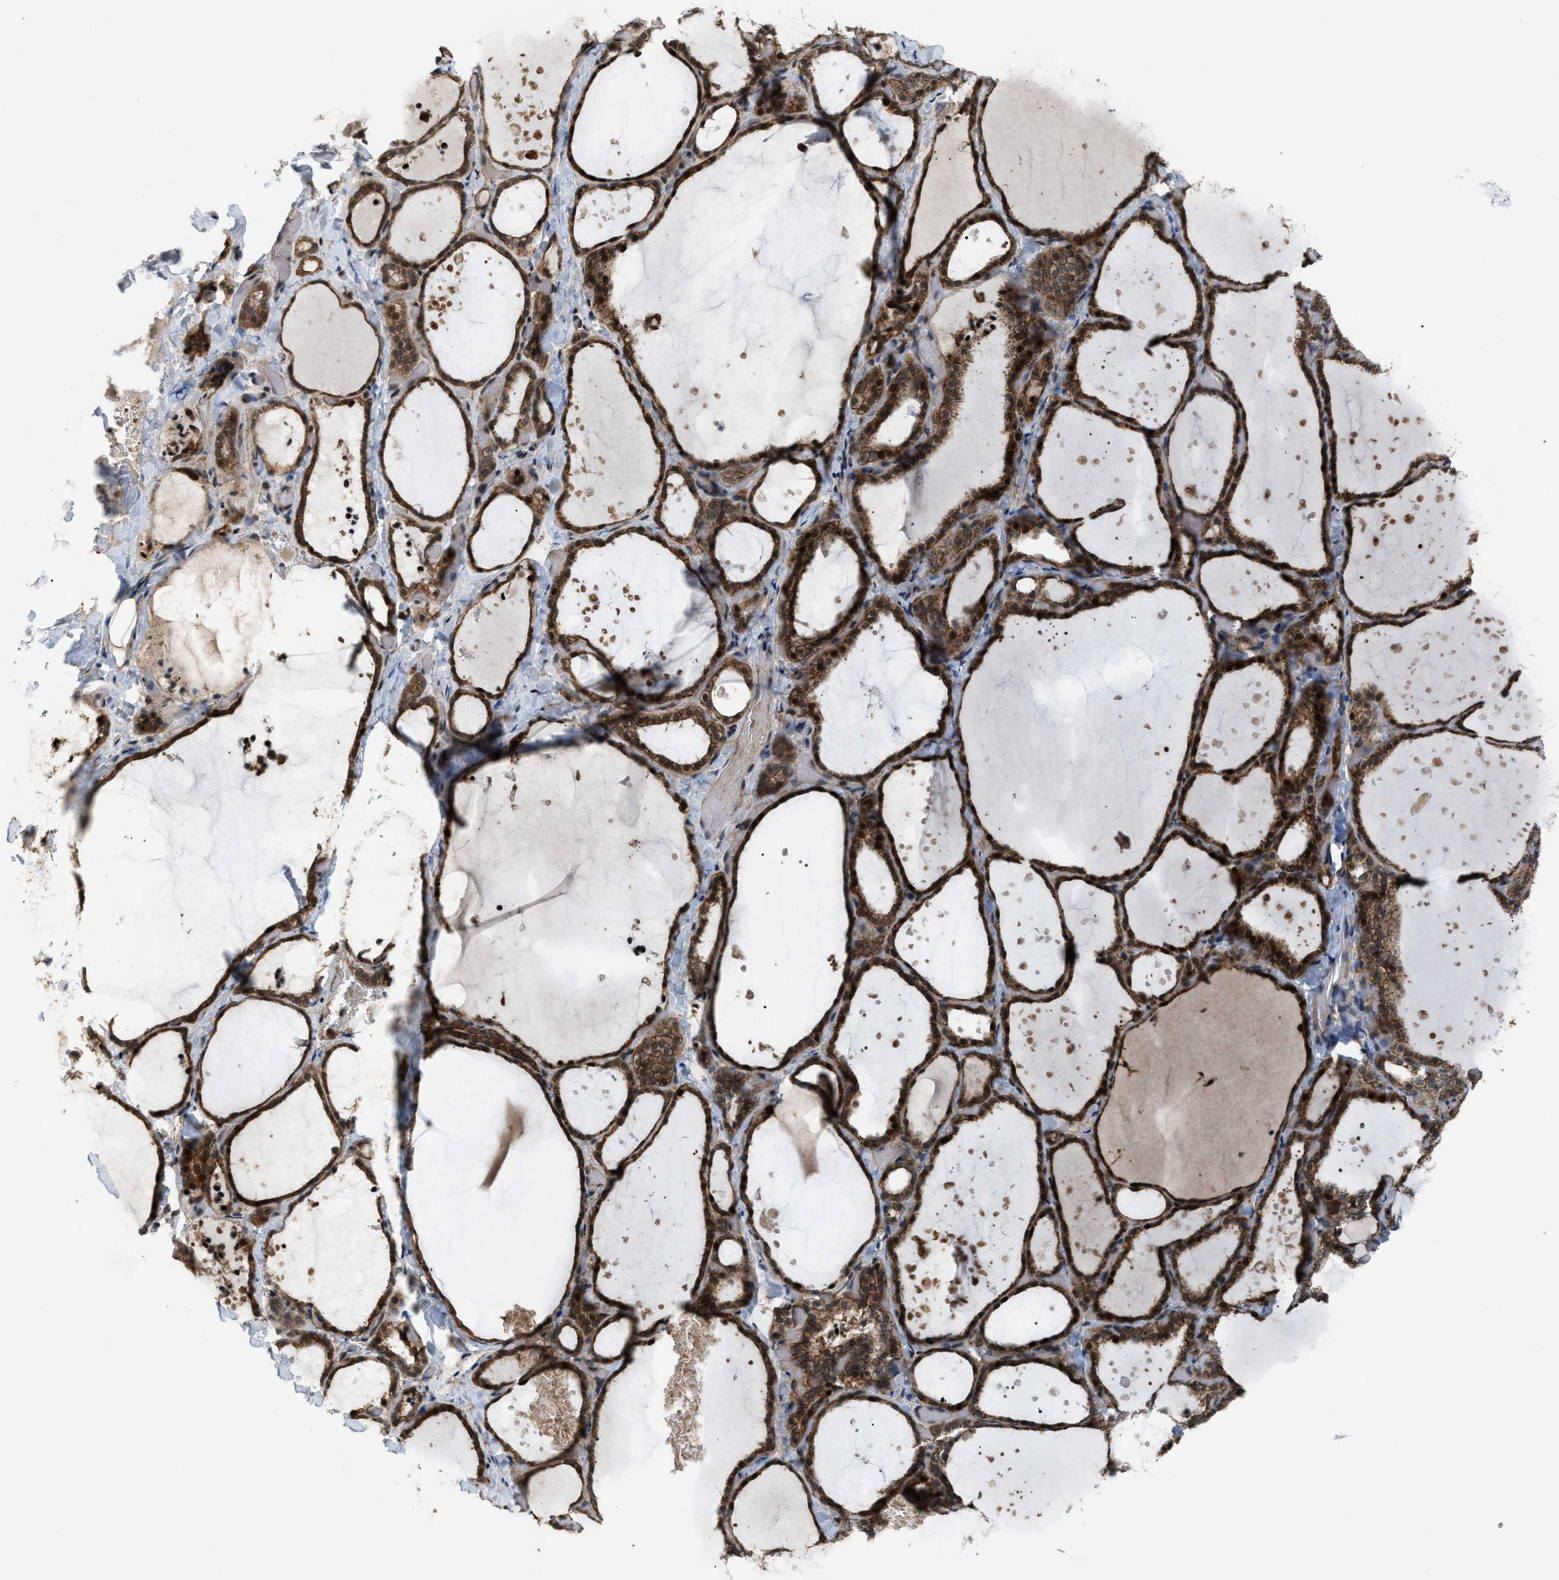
{"staining": {"intensity": "strong", "quantity": ">75%", "location": "cytoplasmic/membranous,nuclear"}, "tissue": "thyroid gland", "cell_type": "Glandular cells", "image_type": "normal", "snomed": [{"axis": "morphology", "description": "Normal tissue, NOS"}, {"axis": "topography", "description": "Thyroid gland"}], "caption": "Strong cytoplasmic/membranous,nuclear staining is seen in approximately >75% of glandular cells in unremarkable thyroid gland. (IHC, brightfield microscopy, high magnification).", "gene": "RFFL", "patient": {"sex": "female", "age": 44}}